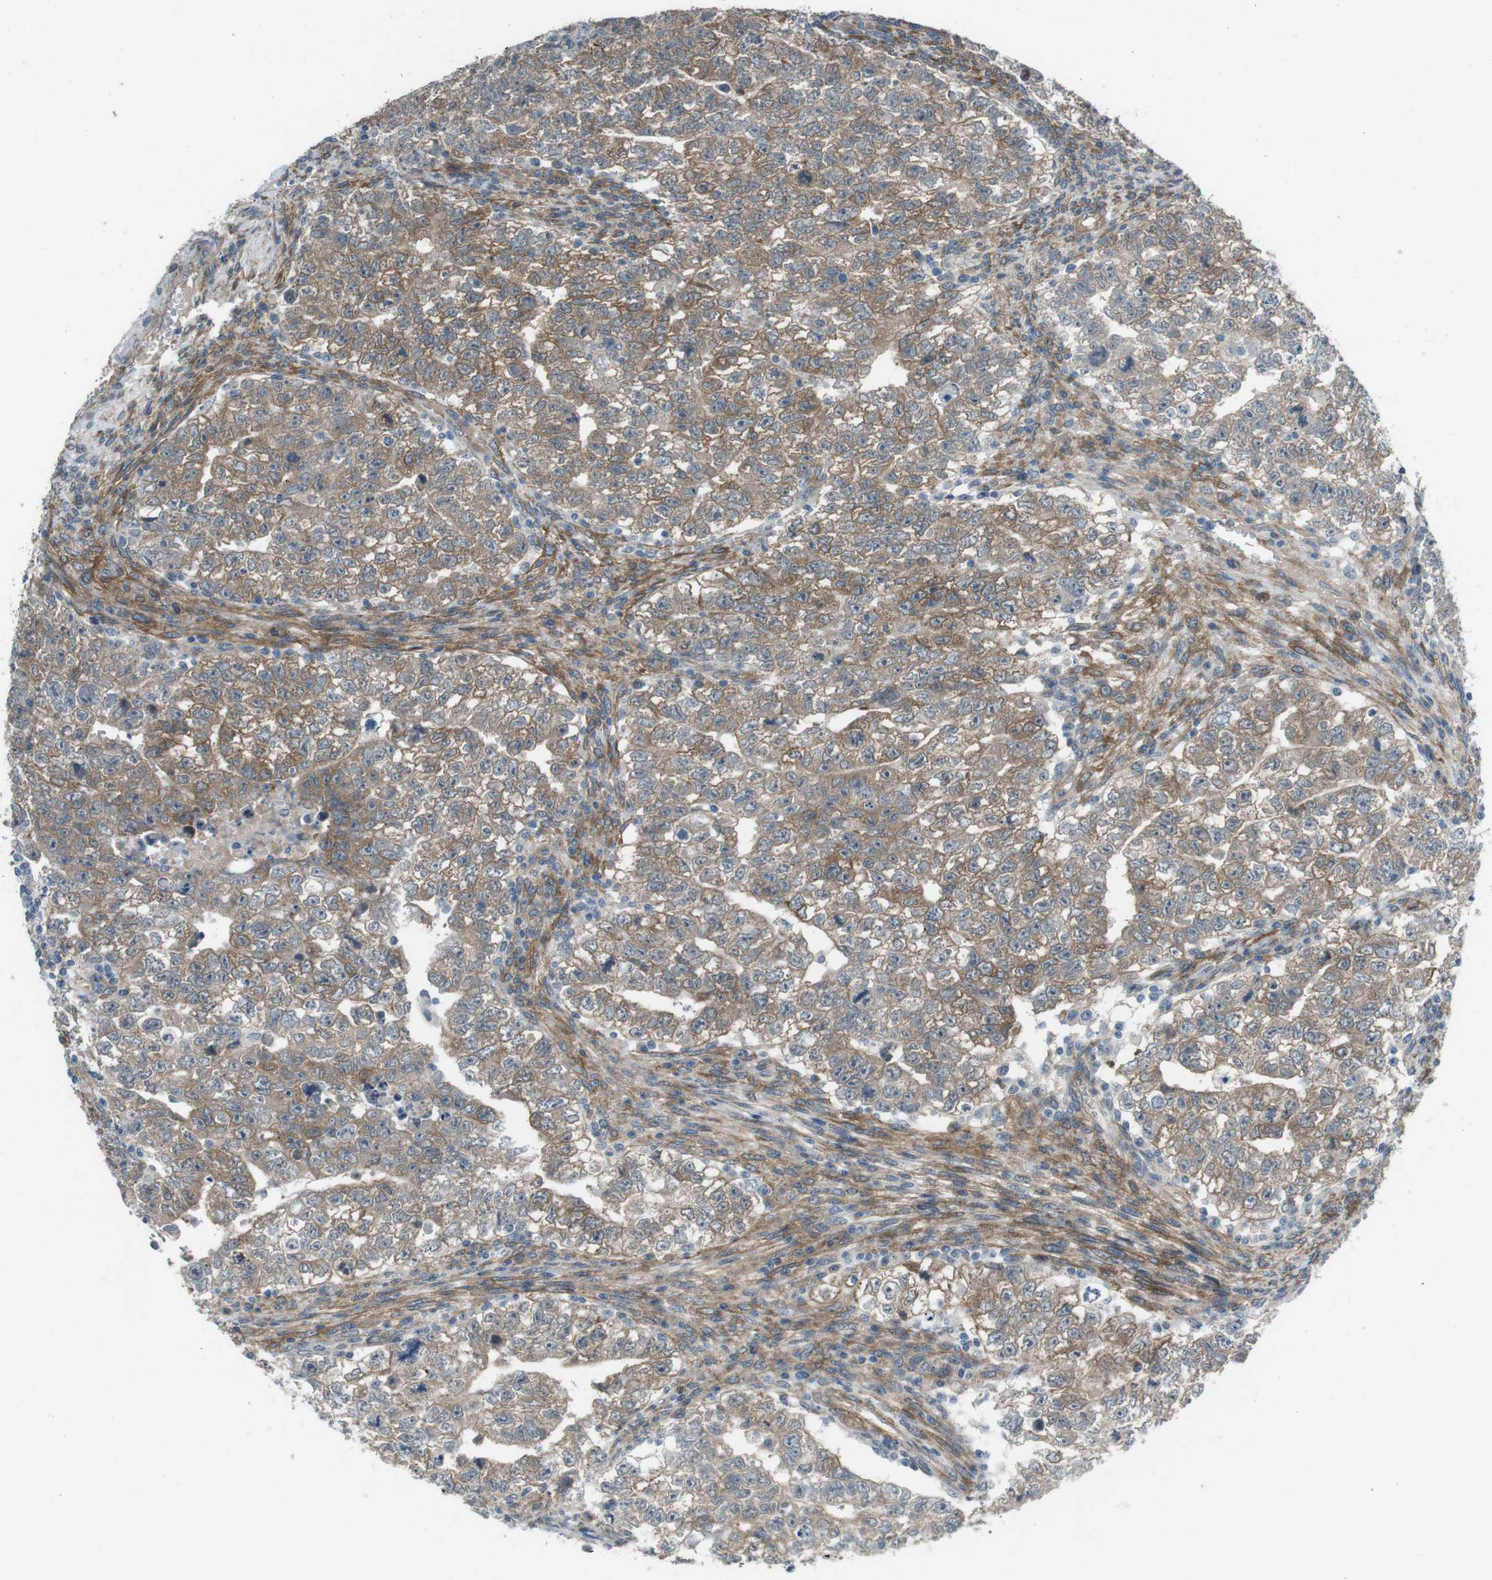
{"staining": {"intensity": "moderate", "quantity": "25%-75%", "location": "cytoplasmic/membranous"}, "tissue": "testis cancer", "cell_type": "Tumor cells", "image_type": "cancer", "snomed": [{"axis": "morphology", "description": "Seminoma, NOS"}, {"axis": "morphology", "description": "Carcinoma, Embryonal, NOS"}, {"axis": "topography", "description": "Testis"}], "caption": "Moderate cytoplasmic/membranous staining is appreciated in approximately 25%-75% of tumor cells in testis seminoma. Ihc stains the protein of interest in brown and the nuclei are stained blue.", "gene": "ANK2", "patient": {"sex": "male", "age": 38}}